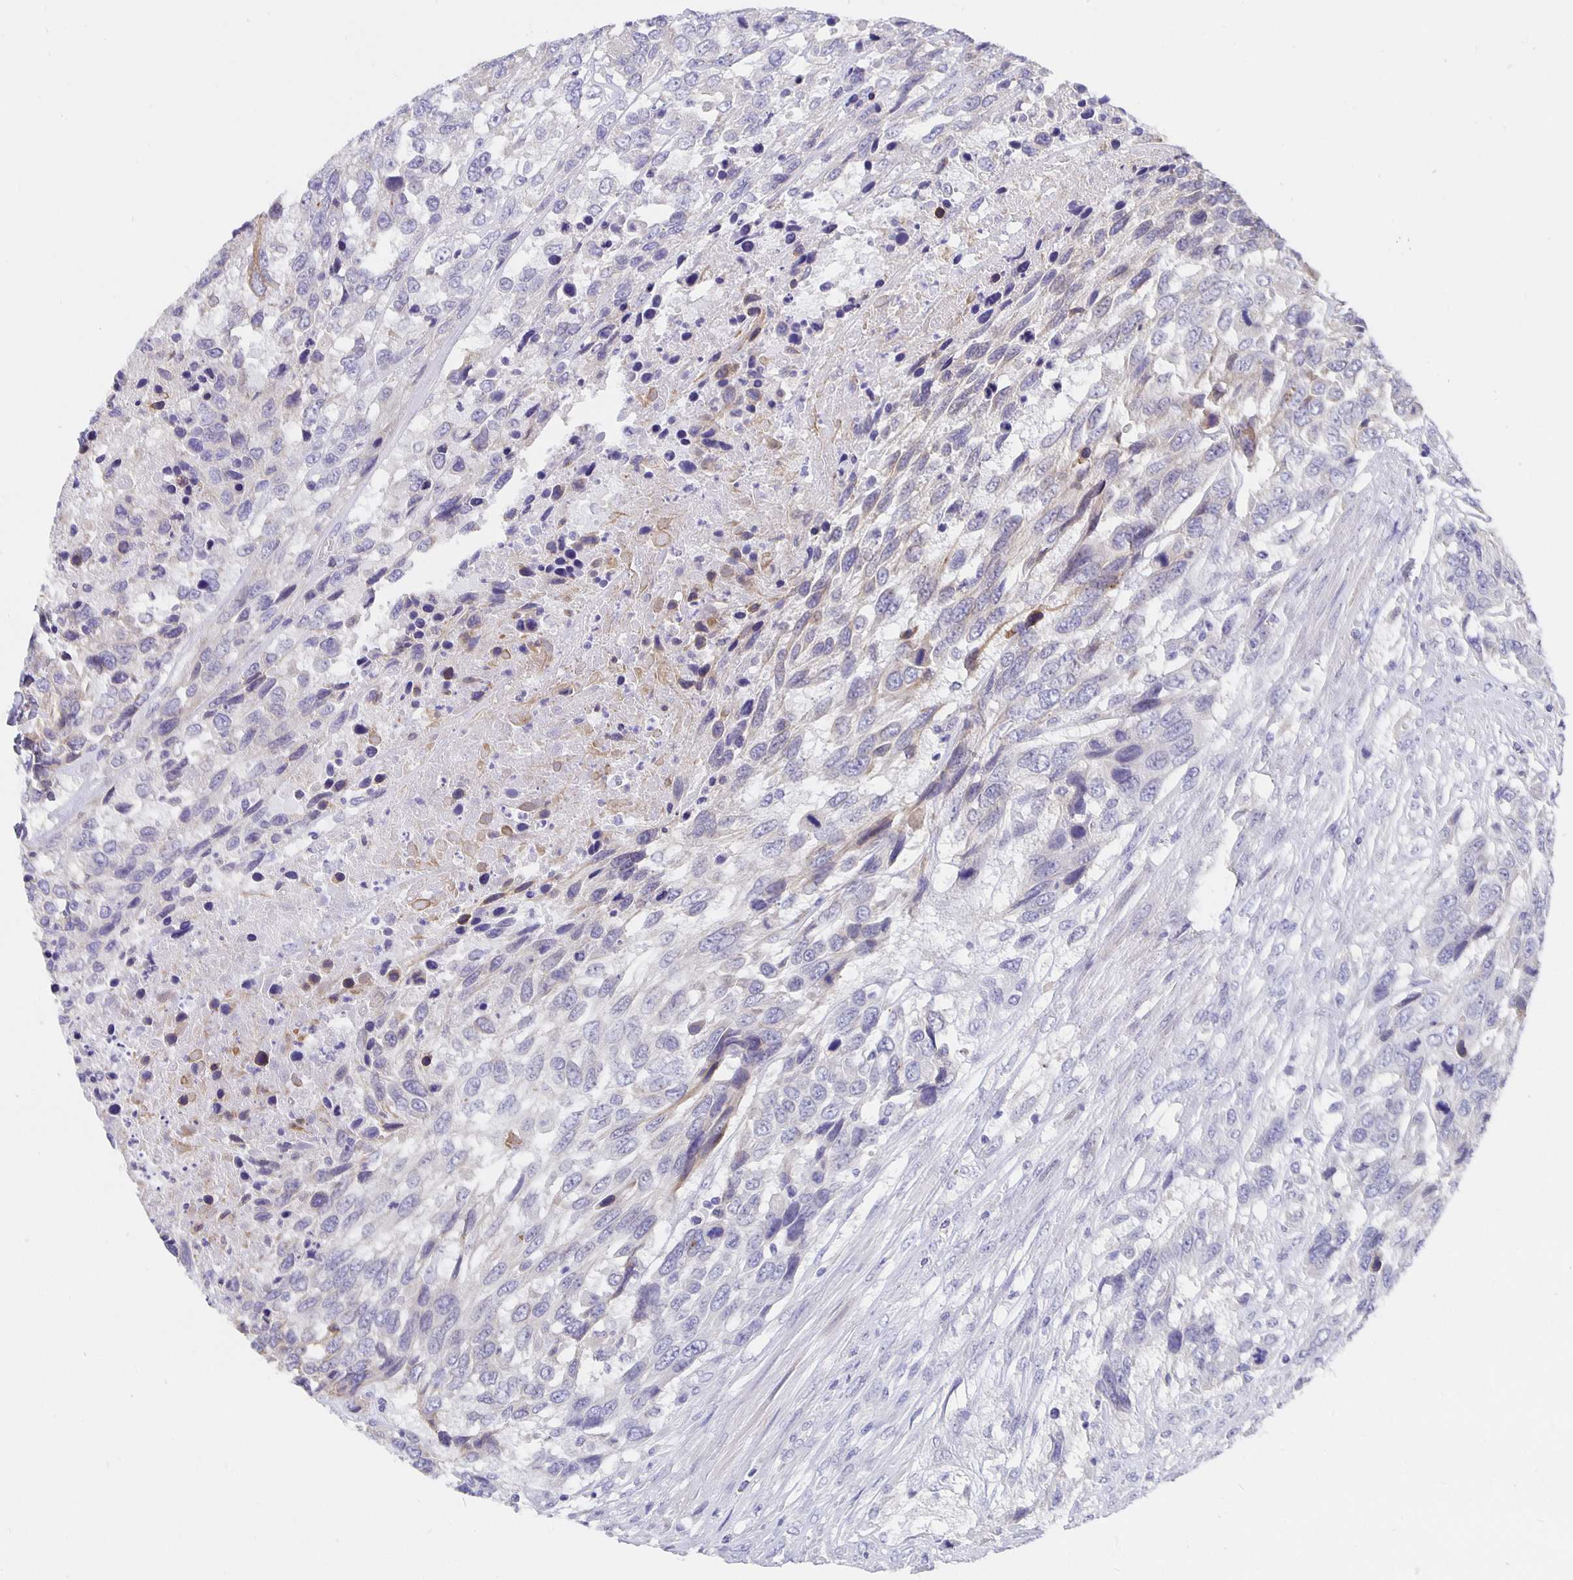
{"staining": {"intensity": "negative", "quantity": "none", "location": "none"}, "tissue": "urothelial cancer", "cell_type": "Tumor cells", "image_type": "cancer", "snomed": [{"axis": "morphology", "description": "Urothelial carcinoma, High grade"}, {"axis": "topography", "description": "Urinary bladder"}], "caption": "Protein analysis of urothelial cancer demonstrates no significant expression in tumor cells.", "gene": "CFAP74", "patient": {"sex": "female", "age": 70}}